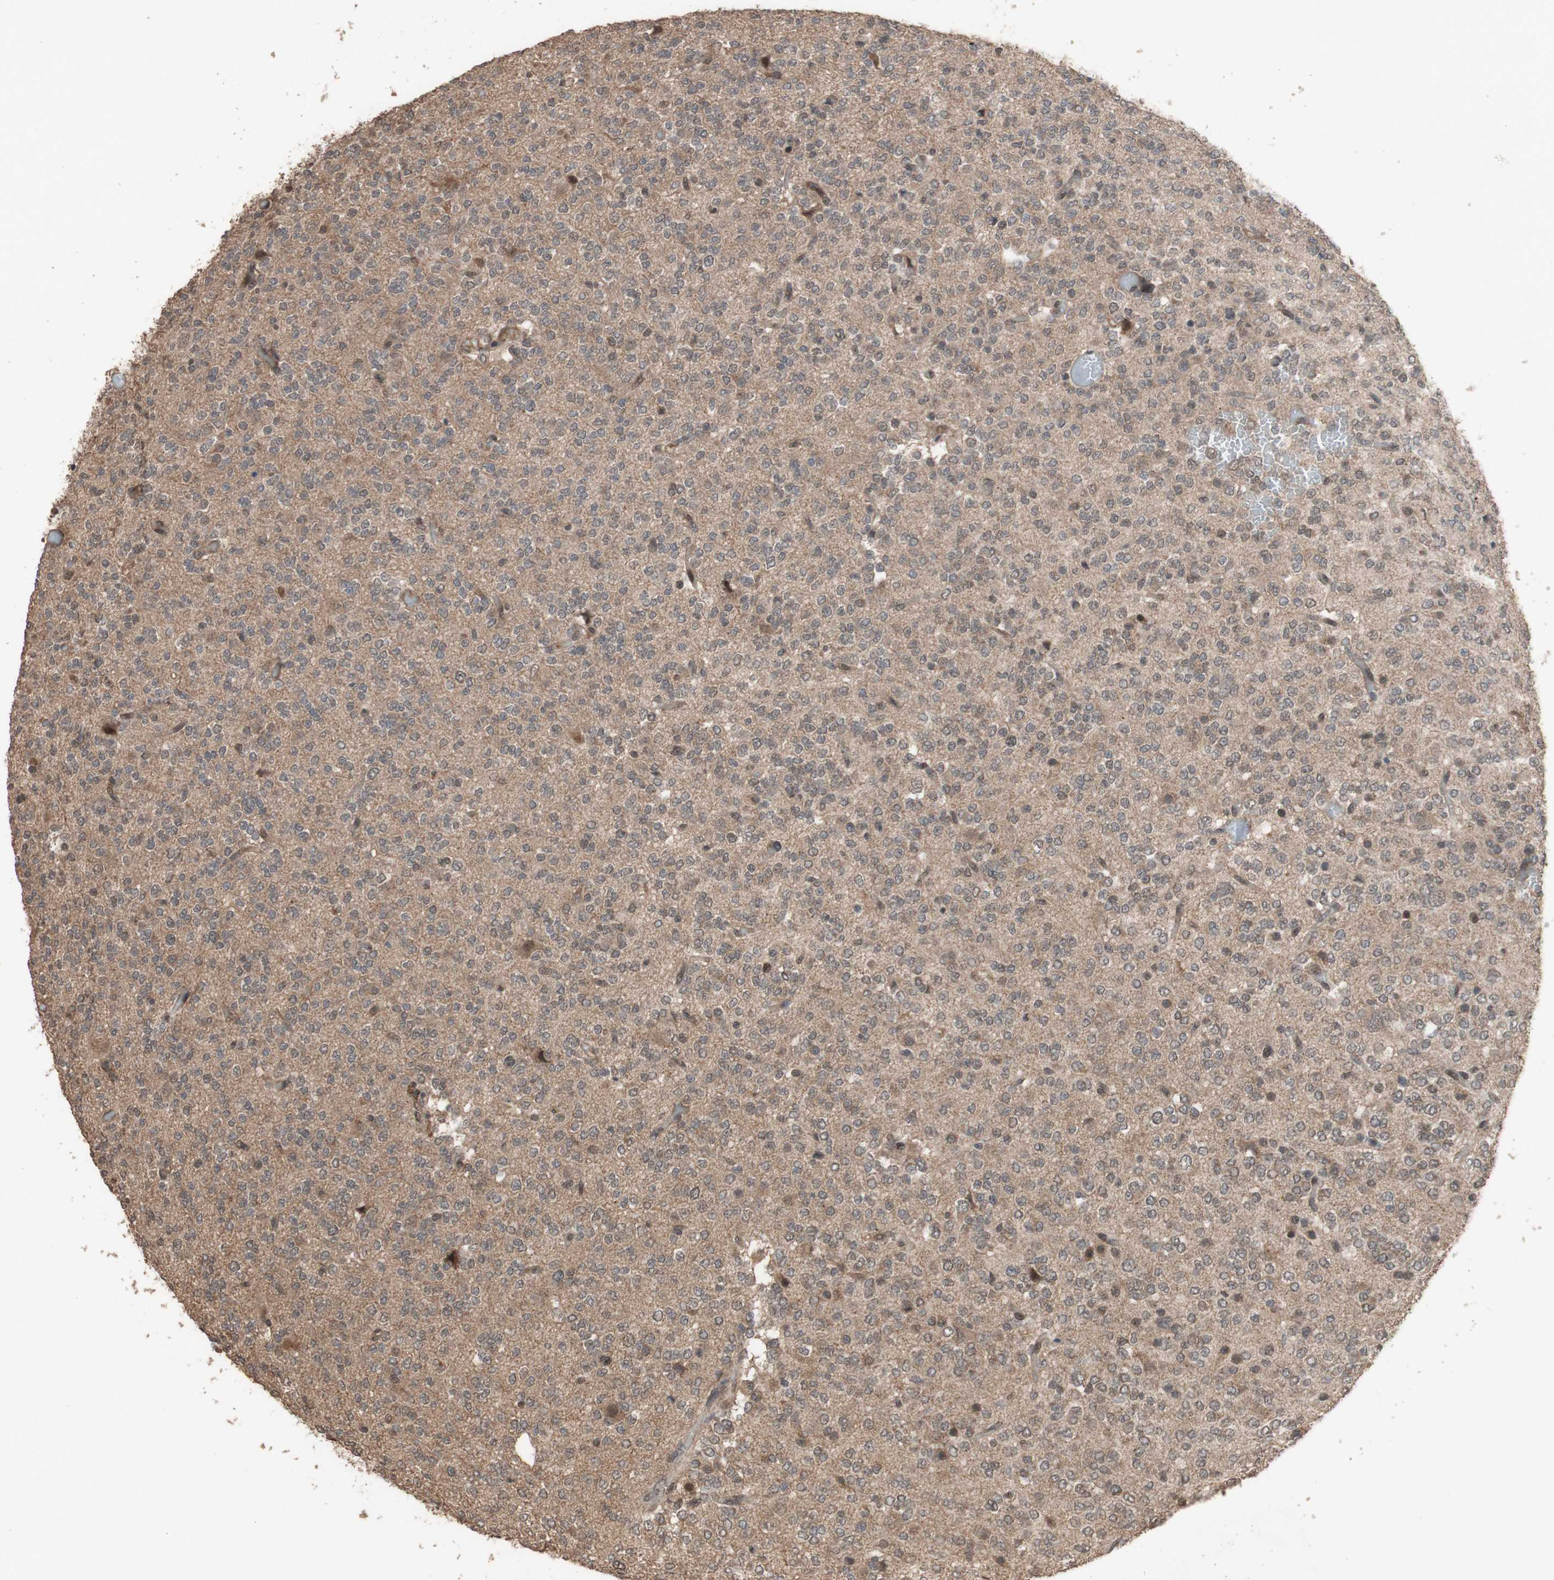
{"staining": {"intensity": "weak", "quantity": "<25%", "location": "cytoplasmic/membranous"}, "tissue": "glioma", "cell_type": "Tumor cells", "image_type": "cancer", "snomed": [{"axis": "morphology", "description": "Glioma, malignant, Low grade"}, {"axis": "topography", "description": "Brain"}], "caption": "This is an immunohistochemistry (IHC) histopathology image of human glioma. There is no positivity in tumor cells.", "gene": "KANSL1", "patient": {"sex": "male", "age": 38}}